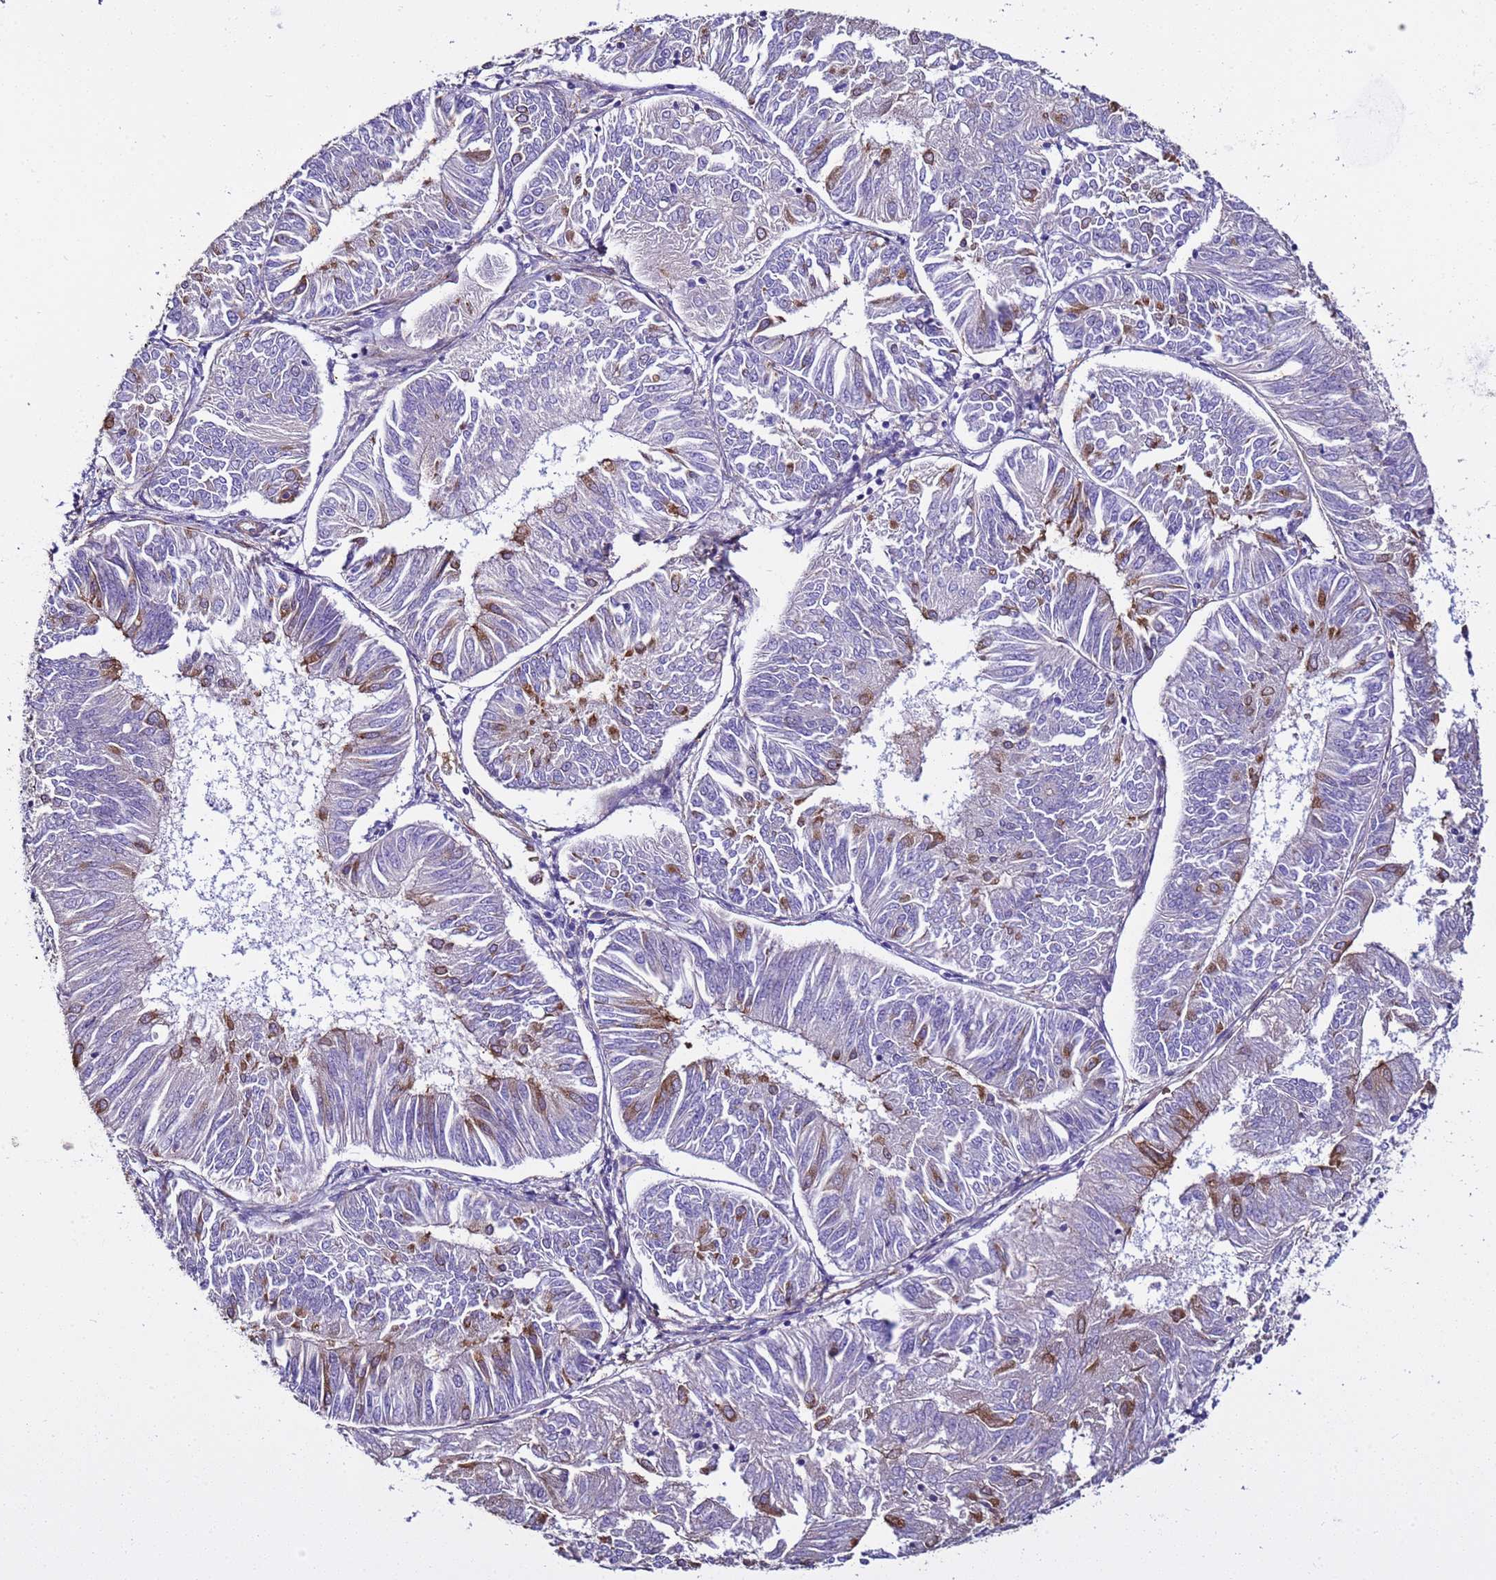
{"staining": {"intensity": "moderate", "quantity": "<25%", "location": "cytoplasmic/membranous"}, "tissue": "endometrial cancer", "cell_type": "Tumor cells", "image_type": "cancer", "snomed": [{"axis": "morphology", "description": "Adenocarcinoma, NOS"}, {"axis": "topography", "description": "Endometrium"}], "caption": "Immunohistochemical staining of human endometrial cancer (adenocarcinoma) shows low levels of moderate cytoplasmic/membranous expression in about <25% of tumor cells.", "gene": "RABL2B", "patient": {"sex": "female", "age": 58}}